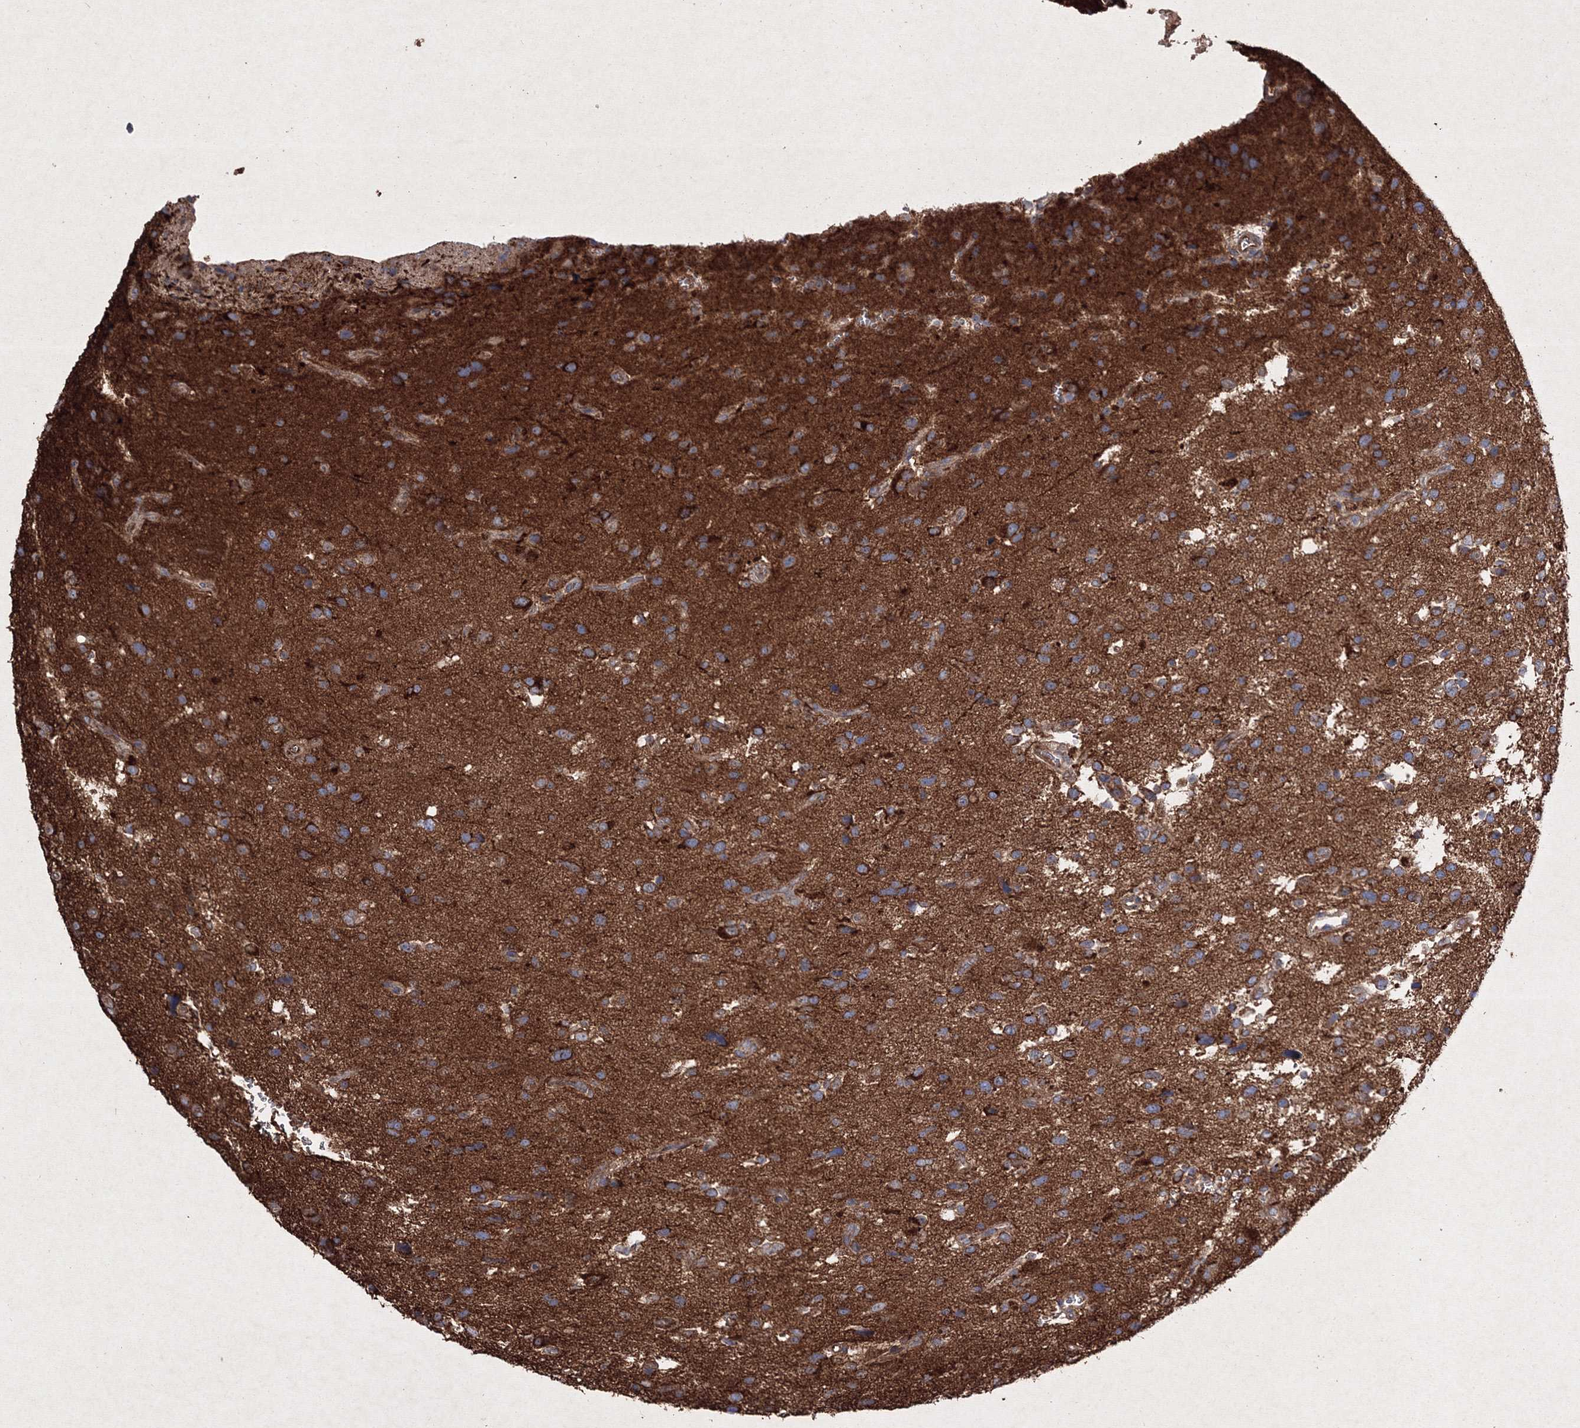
{"staining": {"intensity": "moderate", "quantity": ">75%", "location": "cytoplasmic/membranous"}, "tissue": "glioma", "cell_type": "Tumor cells", "image_type": "cancer", "snomed": [{"axis": "morphology", "description": "Glioma, malignant, High grade"}, {"axis": "topography", "description": "Brain"}], "caption": "Protein staining of glioma tissue demonstrates moderate cytoplasmic/membranous positivity in about >75% of tumor cells.", "gene": "GFM1", "patient": {"sex": "male", "age": 33}}